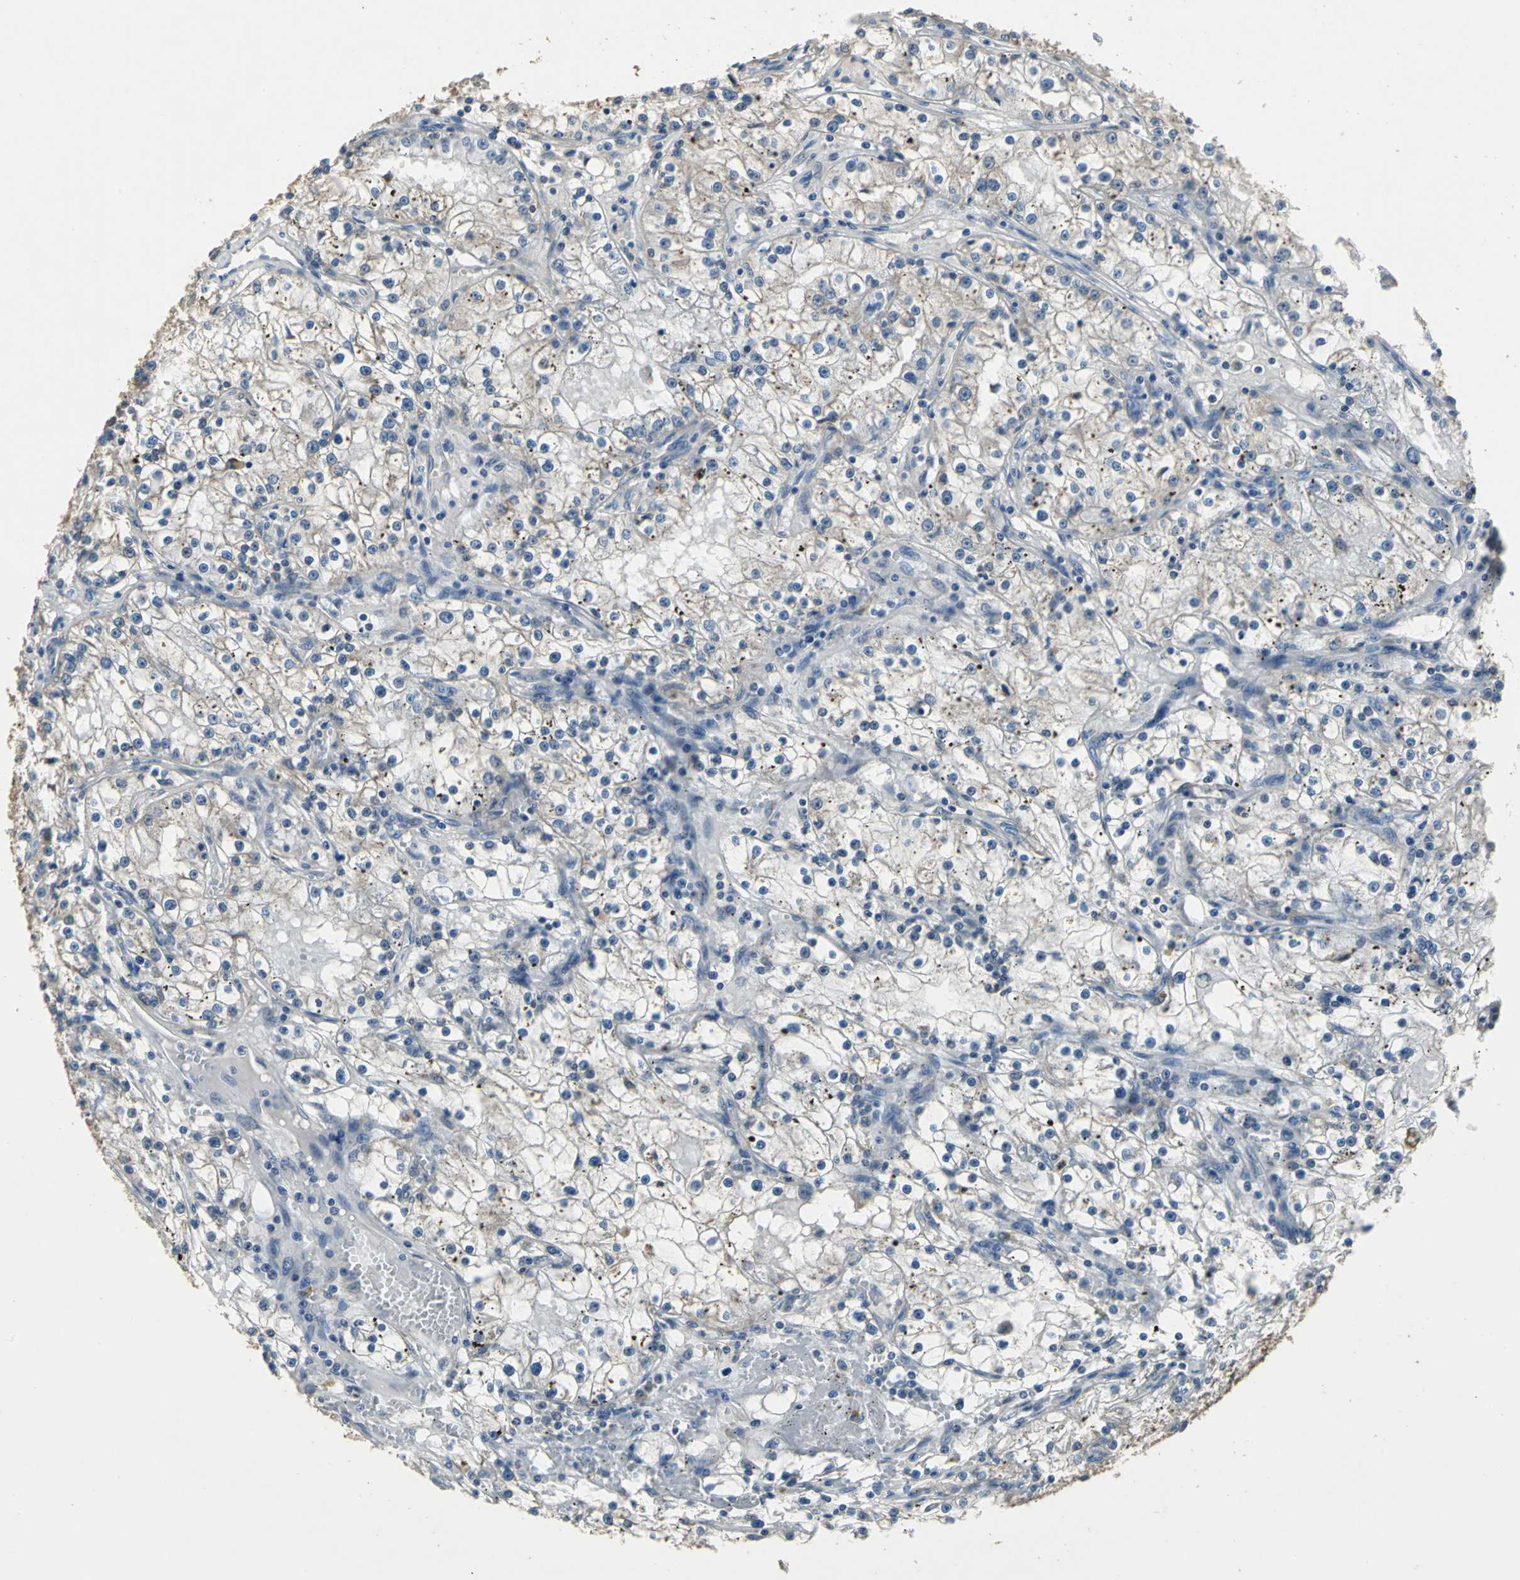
{"staining": {"intensity": "weak", "quantity": ">75%", "location": "cytoplasmic/membranous"}, "tissue": "renal cancer", "cell_type": "Tumor cells", "image_type": "cancer", "snomed": [{"axis": "morphology", "description": "Adenocarcinoma, NOS"}, {"axis": "topography", "description": "Kidney"}], "caption": "A brown stain labels weak cytoplasmic/membranous expression of a protein in human renal cancer (adenocarcinoma) tumor cells.", "gene": "OCLN", "patient": {"sex": "male", "age": 56}}